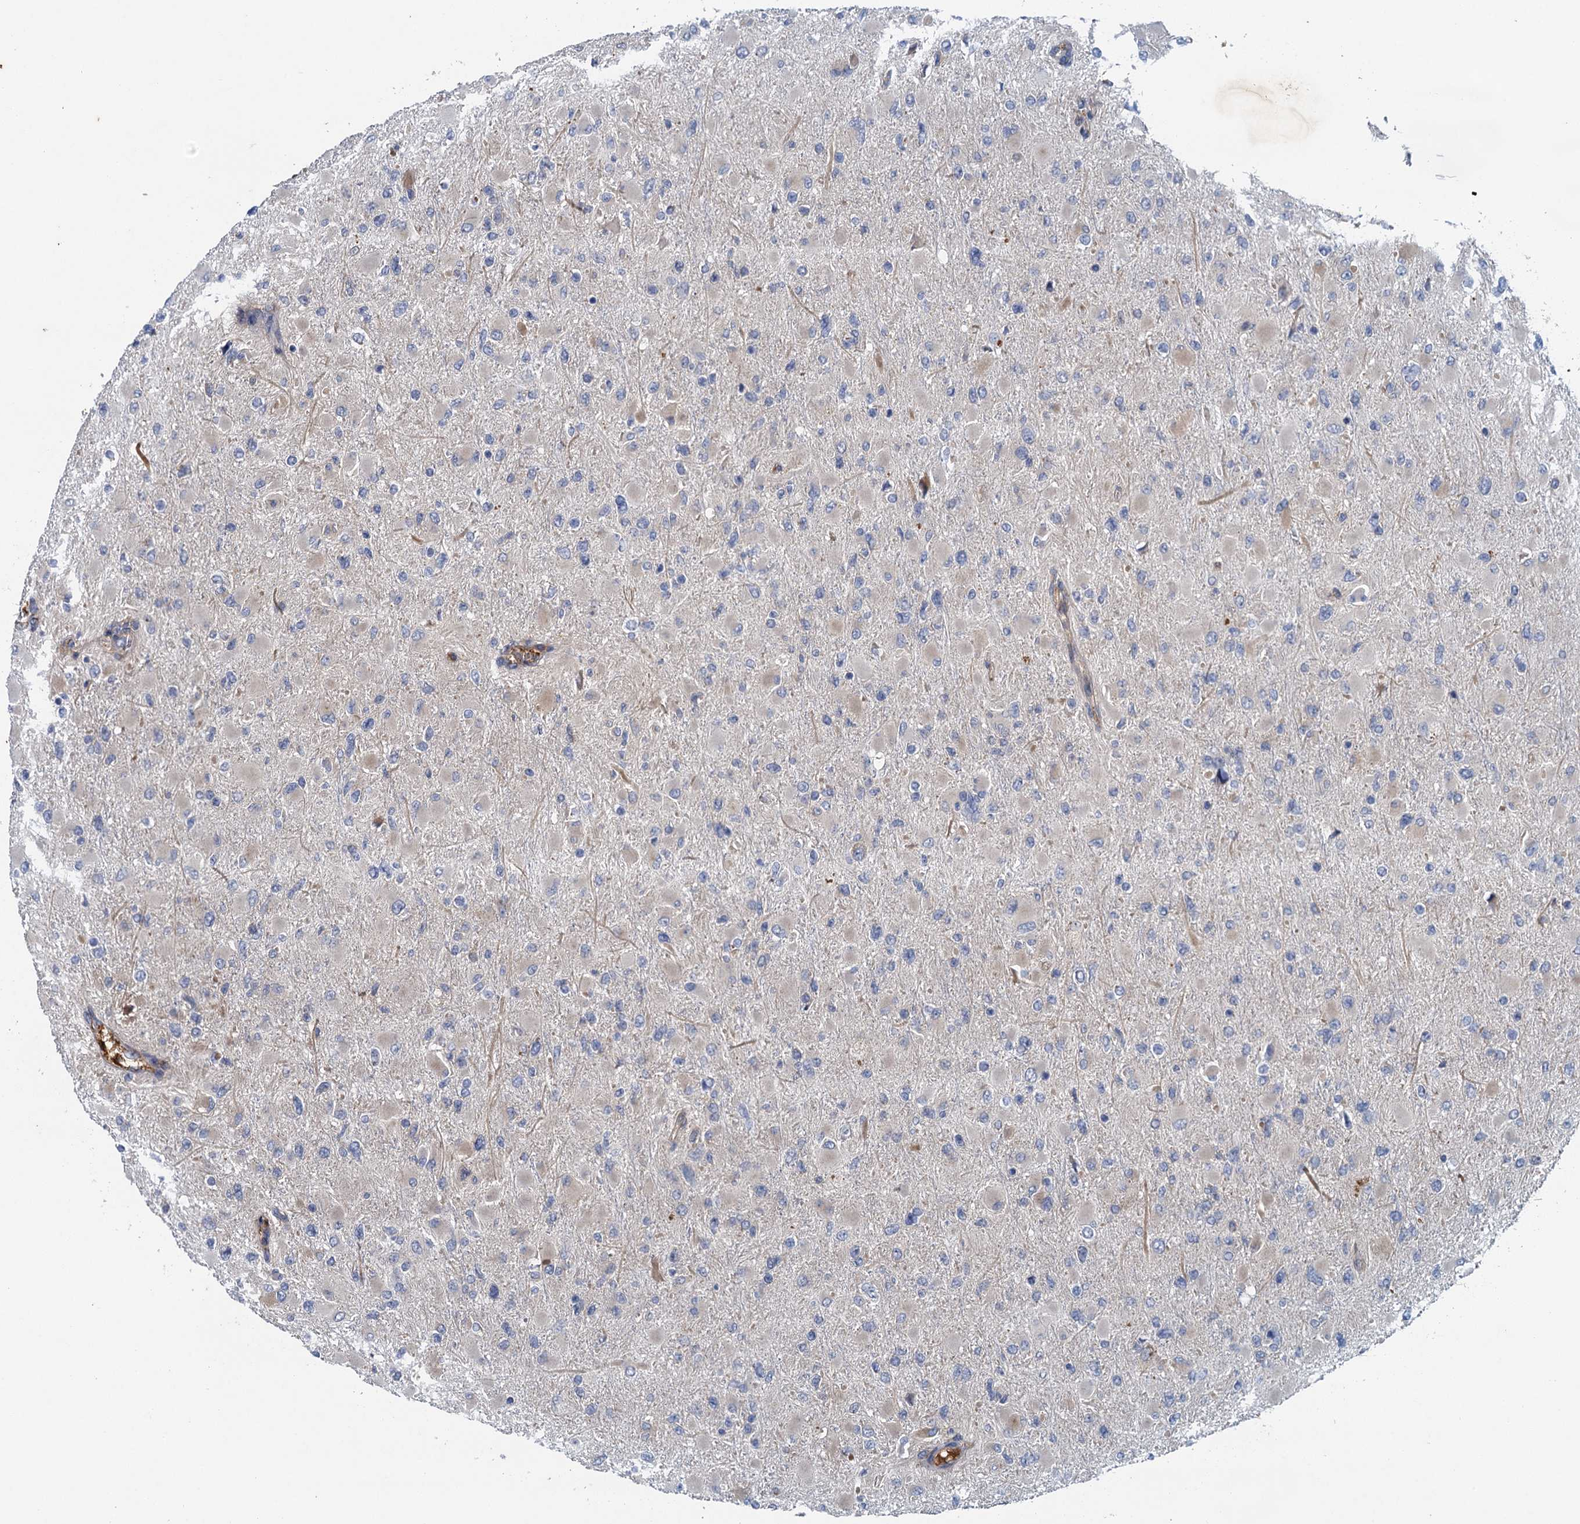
{"staining": {"intensity": "negative", "quantity": "none", "location": "none"}, "tissue": "glioma", "cell_type": "Tumor cells", "image_type": "cancer", "snomed": [{"axis": "morphology", "description": "Glioma, malignant, High grade"}, {"axis": "topography", "description": "Cerebral cortex"}], "caption": "Tumor cells show no significant expression in malignant high-grade glioma.", "gene": "TPCN1", "patient": {"sex": "female", "age": 36}}